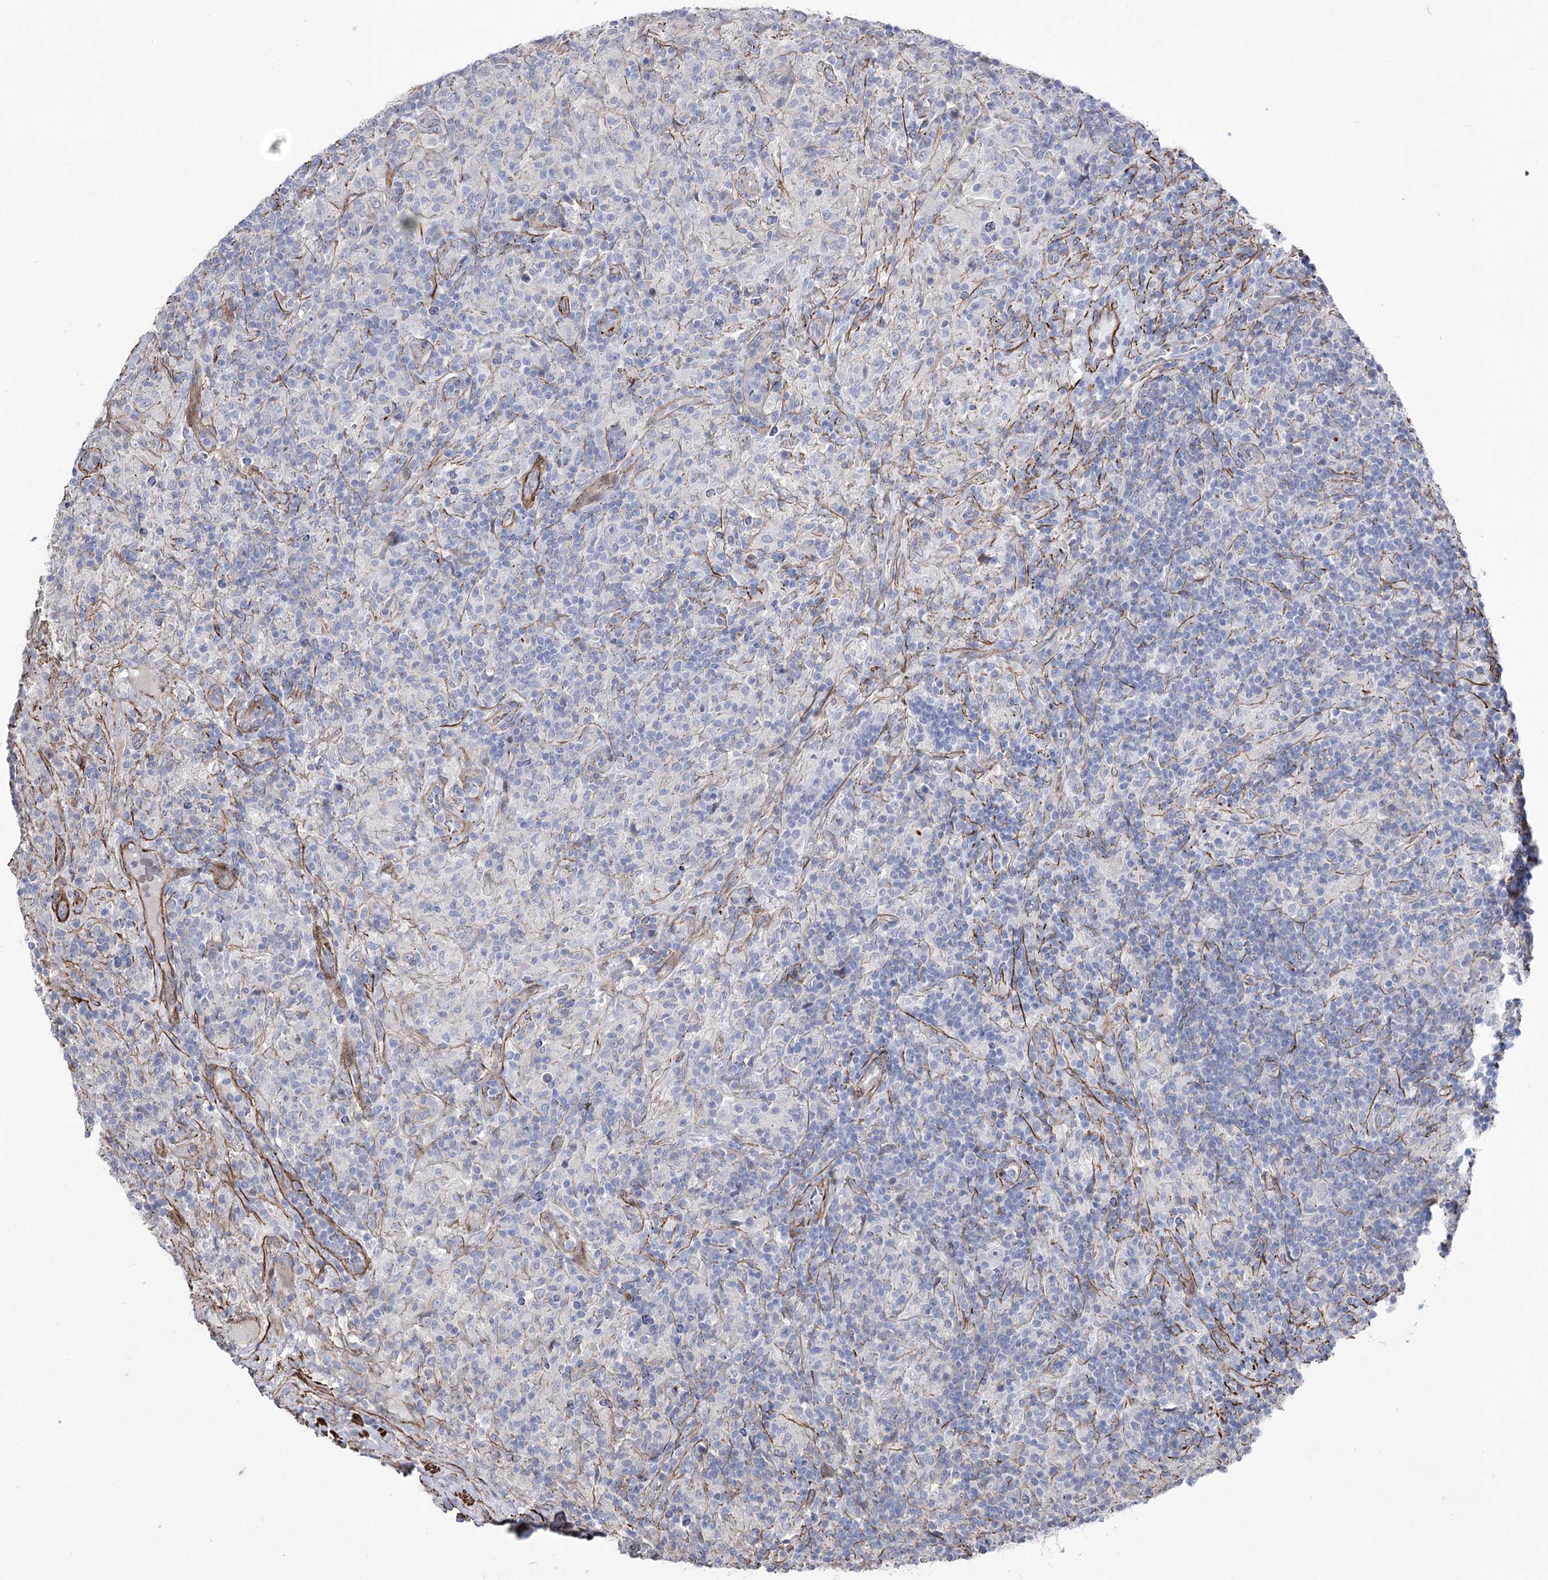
{"staining": {"intensity": "negative", "quantity": "none", "location": "none"}, "tissue": "lymphoma", "cell_type": "Tumor cells", "image_type": "cancer", "snomed": [{"axis": "morphology", "description": "Hodgkin's disease, NOS"}, {"axis": "topography", "description": "Lymph node"}], "caption": "Immunohistochemistry photomicrograph of neoplastic tissue: human Hodgkin's disease stained with DAB displays no significant protein expression in tumor cells.", "gene": "ARHGAP20", "patient": {"sex": "male", "age": 70}}